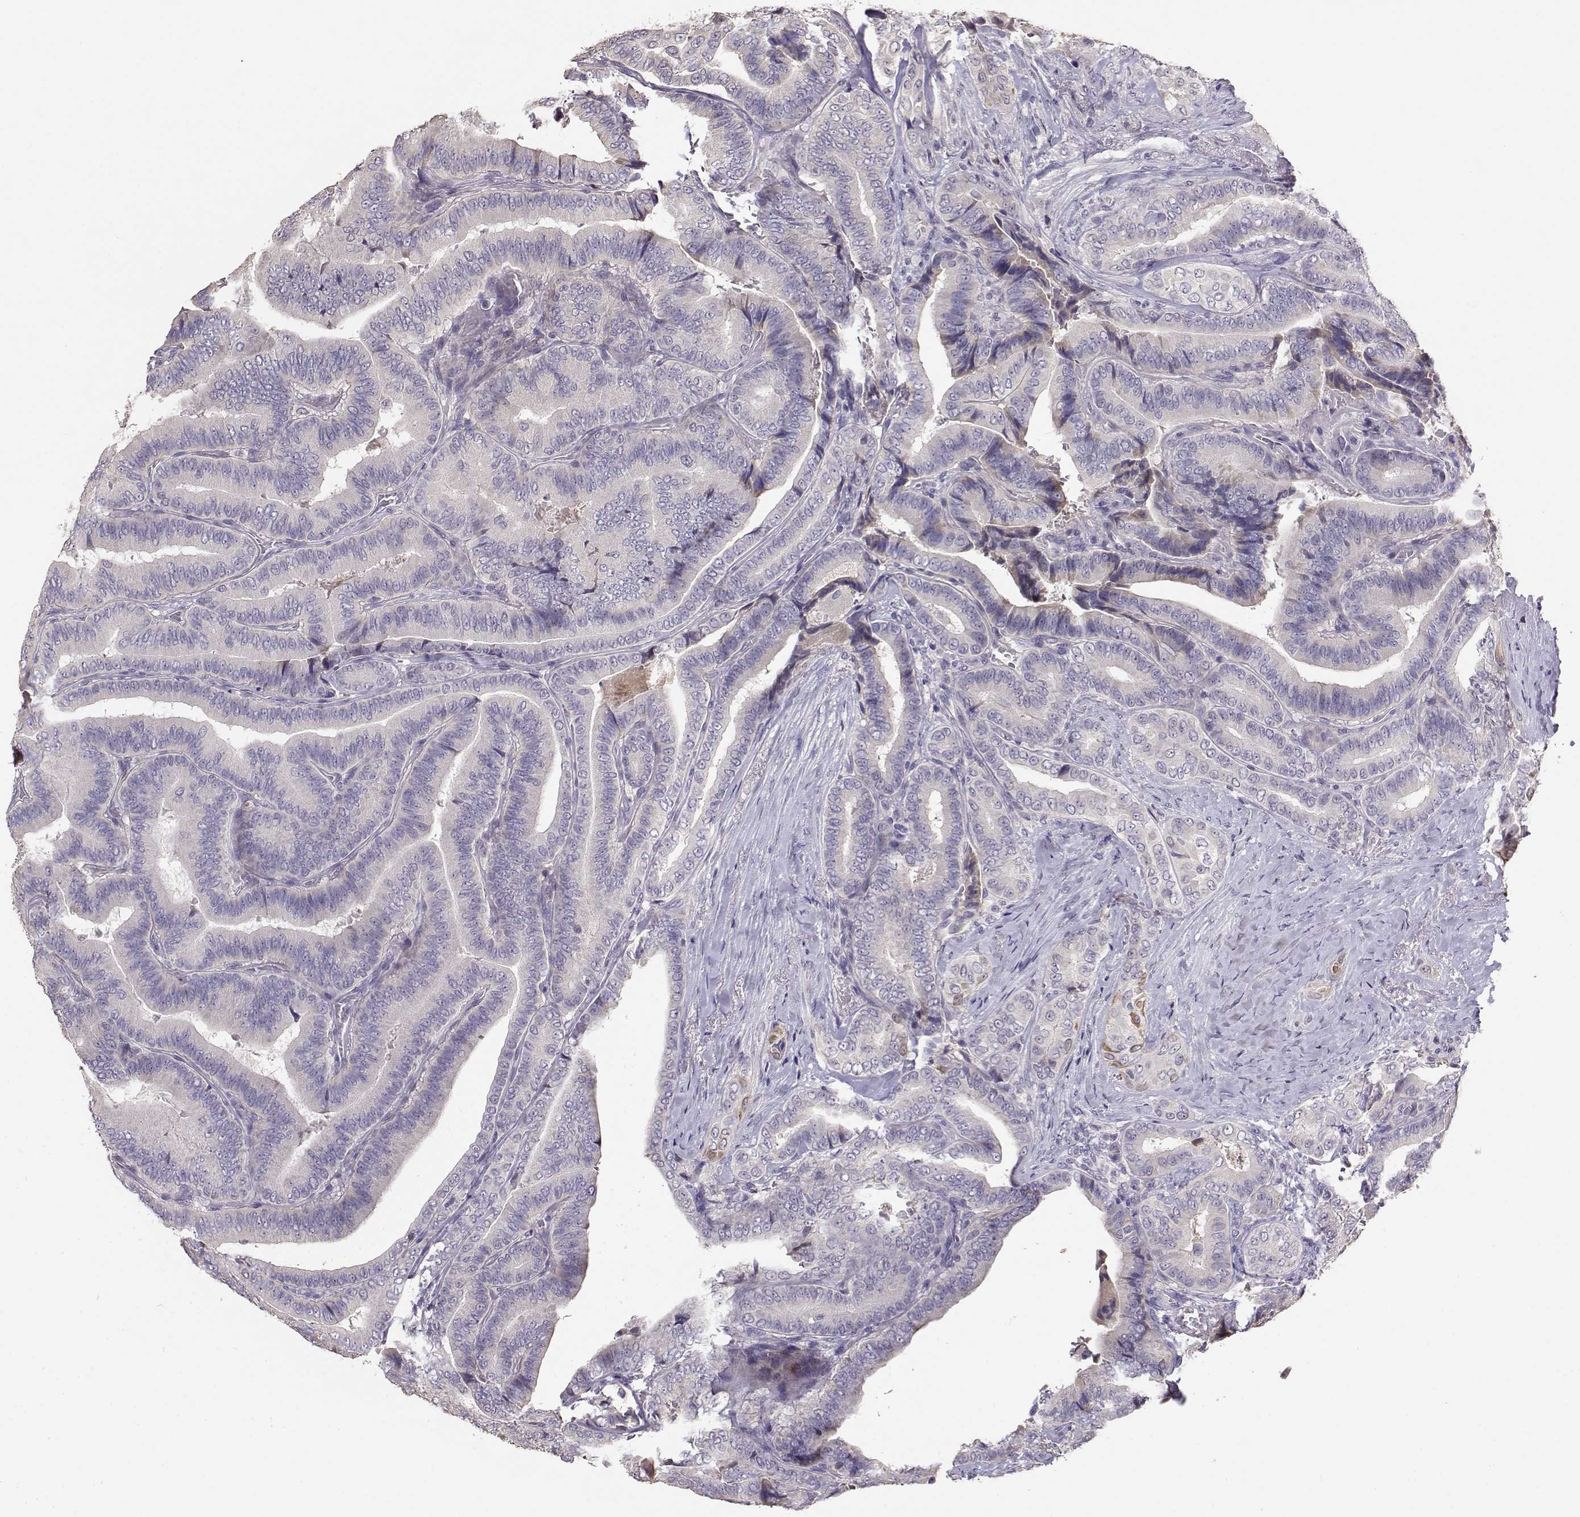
{"staining": {"intensity": "negative", "quantity": "none", "location": "none"}, "tissue": "thyroid cancer", "cell_type": "Tumor cells", "image_type": "cancer", "snomed": [{"axis": "morphology", "description": "Papillary adenocarcinoma, NOS"}, {"axis": "topography", "description": "Thyroid gland"}], "caption": "Immunohistochemistry (IHC) histopathology image of neoplastic tissue: thyroid cancer stained with DAB reveals no significant protein positivity in tumor cells.", "gene": "TACR1", "patient": {"sex": "male", "age": 61}}